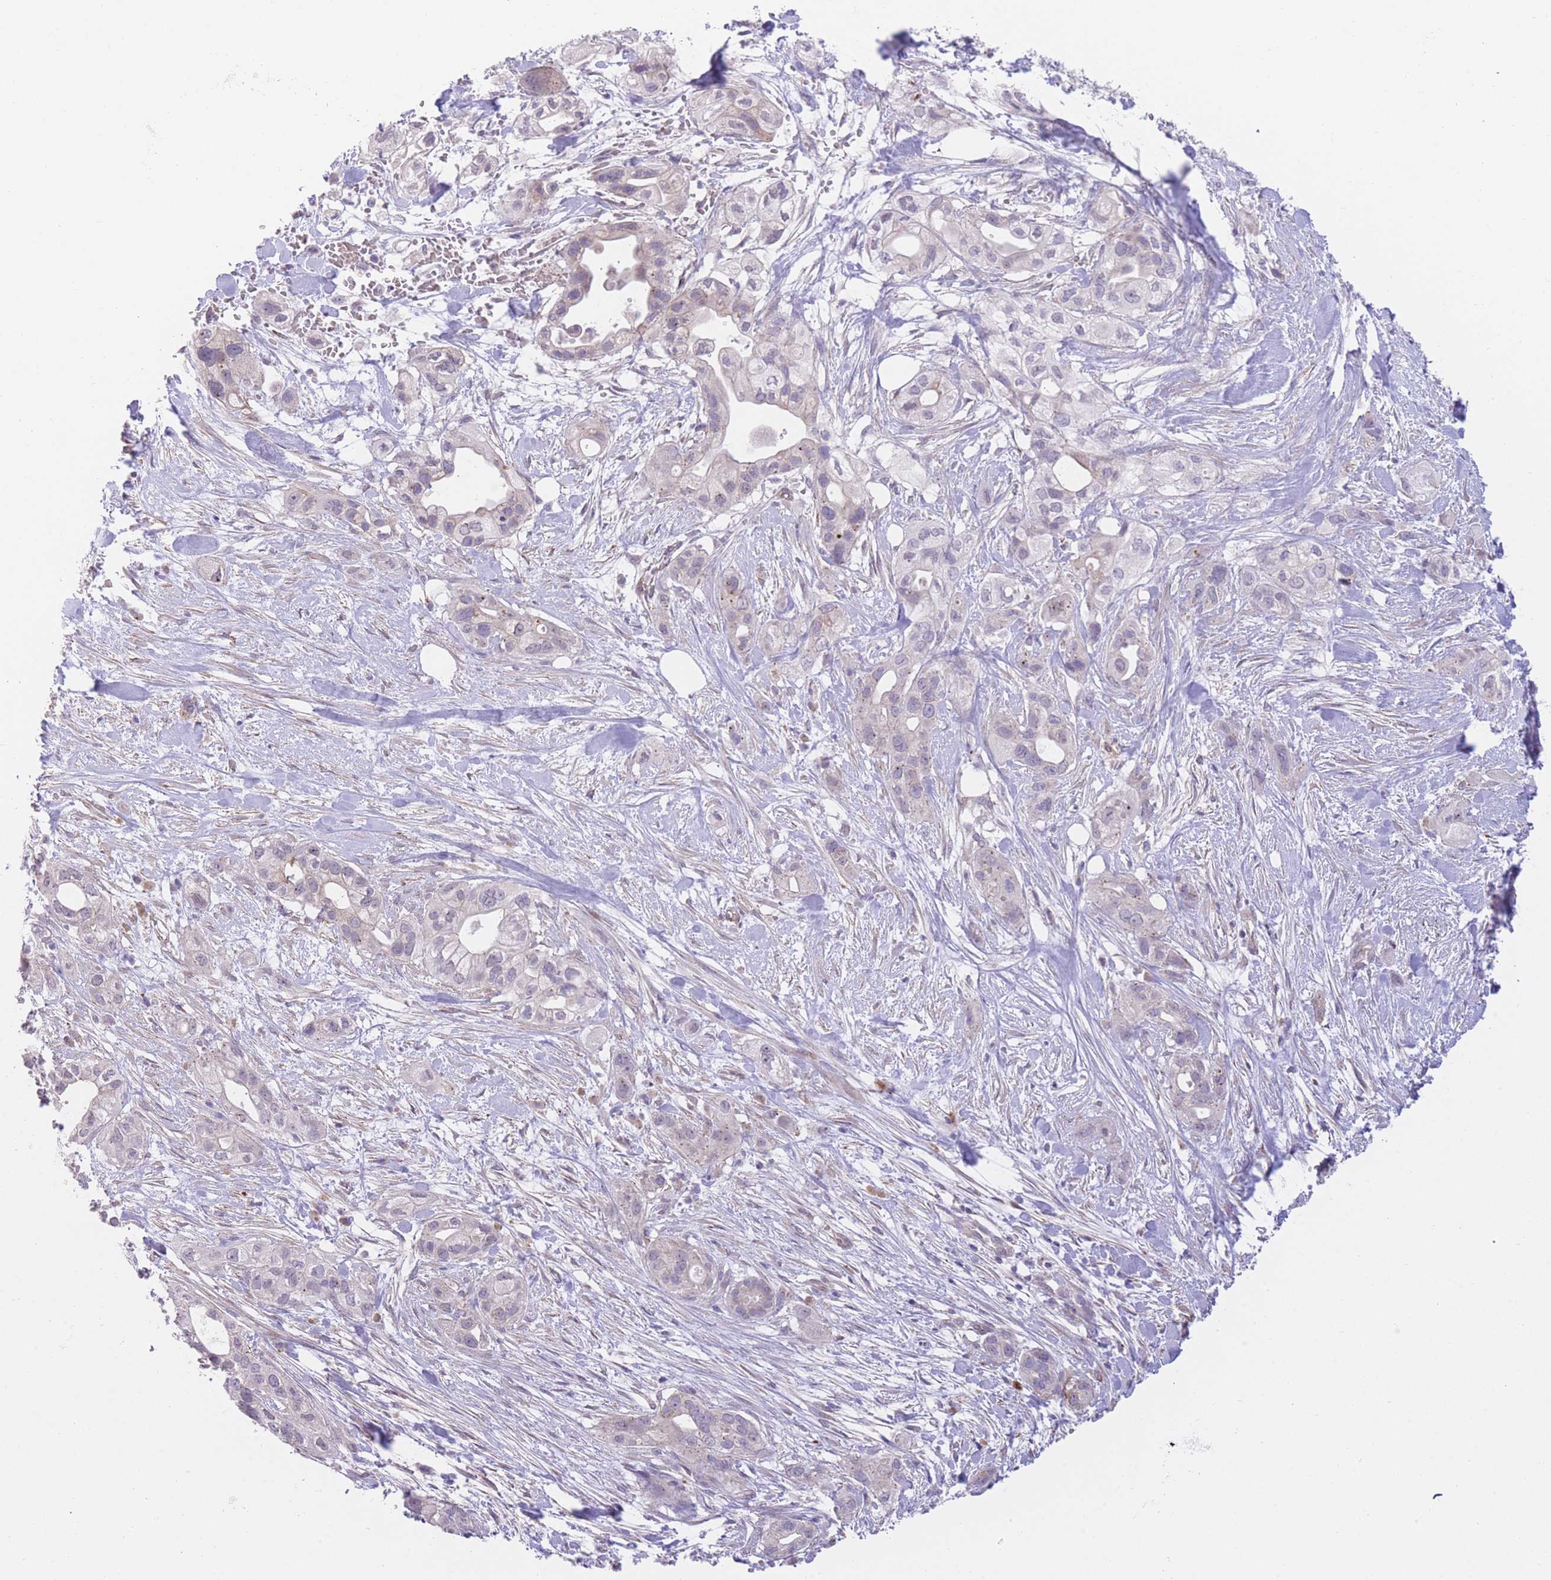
{"staining": {"intensity": "negative", "quantity": "none", "location": "none"}, "tissue": "pancreatic cancer", "cell_type": "Tumor cells", "image_type": "cancer", "snomed": [{"axis": "morphology", "description": "Adenocarcinoma, NOS"}, {"axis": "topography", "description": "Pancreas"}], "caption": "High power microscopy photomicrograph of an IHC photomicrograph of adenocarcinoma (pancreatic), revealing no significant positivity in tumor cells.", "gene": "QTRT1", "patient": {"sex": "male", "age": 44}}